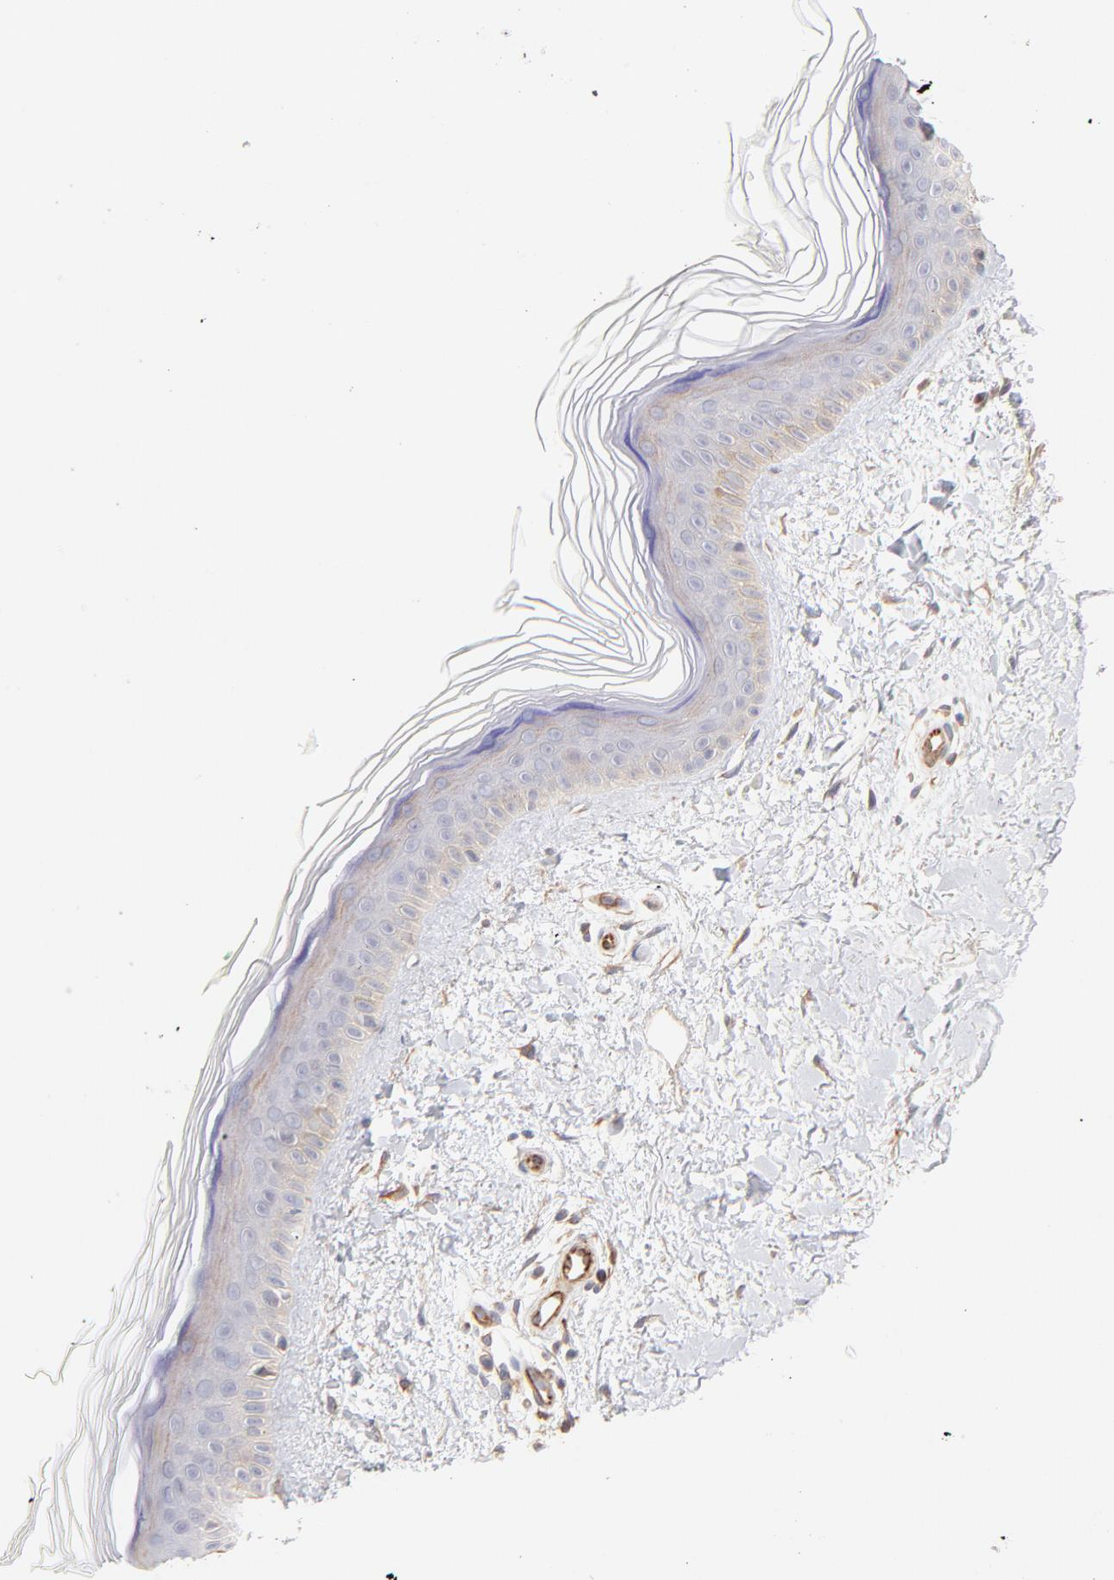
{"staining": {"intensity": "moderate", "quantity": "25%-75%", "location": "cytoplasmic/membranous"}, "tissue": "skin", "cell_type": "Fibroblasts", "image_type": "normal", "snomed": [{"axis": "morphology", "description": "Normal tissue, NOS"}, {"axis": "topography", "description": "Skin"}], "caption": "Normal skin displays moderate cytoplasmic/membranous positivity in about 25%-75% of fibroblasts Nuclei are stained in blue..", "gene": "LDLRAP1", "patient": {"sex": "female", "age": 19}}